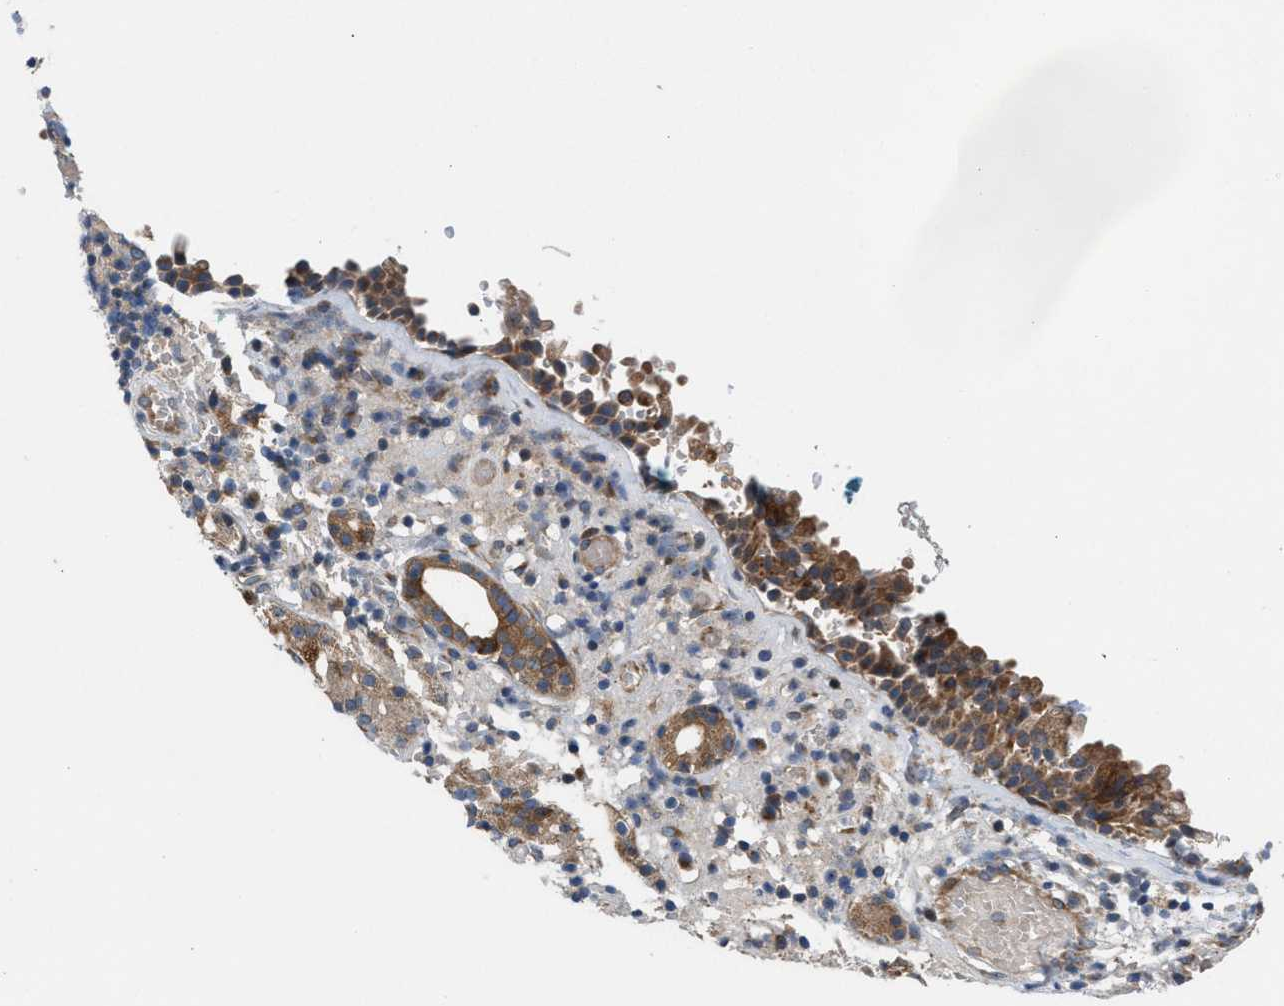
{"staining": {"intensity": "moderate", "quantity": ">75%", "location": "cytoplasmic/membranous"}, "tissue": "nasopharynx", "cell_type": "Respiratory epithelial cells", "image_type": "normal", "snomed": [{"axis": "morphology", "description": "Normal tissue, NOS"}, {"axis": "morphology", "description": "Basal cell carcinoma"}, {"axis": "topography", "description": "Cartilage tissue"}, {"axis": "topography", "description": "Nasopharynx"}, {"axis": "topography", "description": "Oral tissue"}], "caption": "Immunohistochemical staining of normal nasopharynx demonstrates moderate cytoplasmic/membranous protein positivity in approximately >75% of respiratory epithelial cells. The staining is performed using DAB (3,3'-diaminobenzidine) brown chromogen to label protein expression. The nuclei are counter-stained blue using hematoxylin.", "gene": "CYB5D1", "patient": {"sex": "female", "age": 77}}